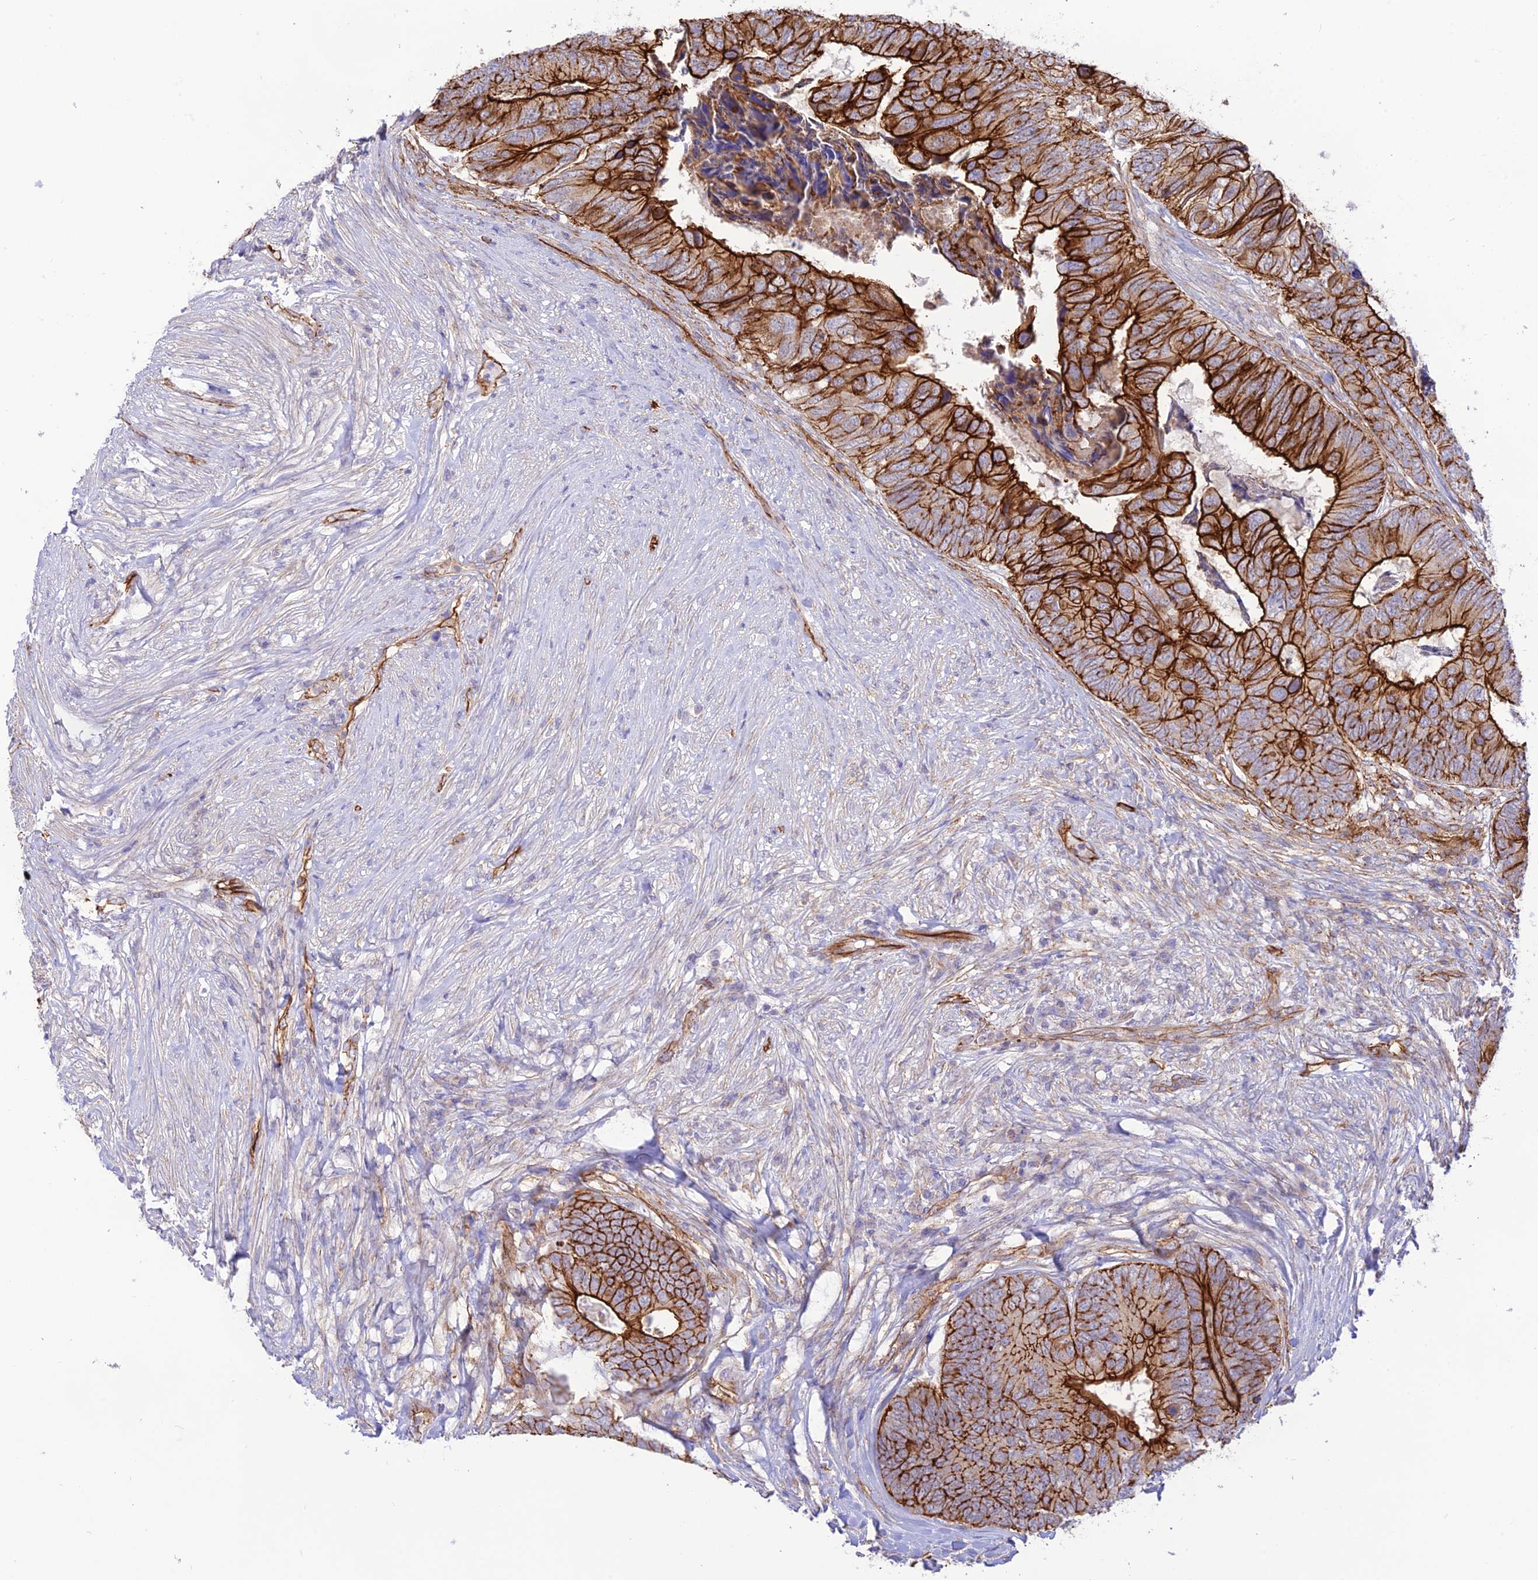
{"staining": {"intensity": "strong", "quantity": "25%-75%", "location": "cytoplasmic/membranous"}, "tissue": "colorectal cancer", "cell_type": "Tumor cells", "image_type": "cancer", "snomed": [{"axis": "morphology", "description": "Adenocarcinoma, NOS"}, {"axis": "topography", "description": "Colon"}], "caption": "Brown immunohistochemical staining in colorectal cancer displays strong cytoplasmic/membranous staining in approximately 25%-75% of tumor cells.", "gene": "YPEL5", "patient": {"sex": "female", "age": 67}}